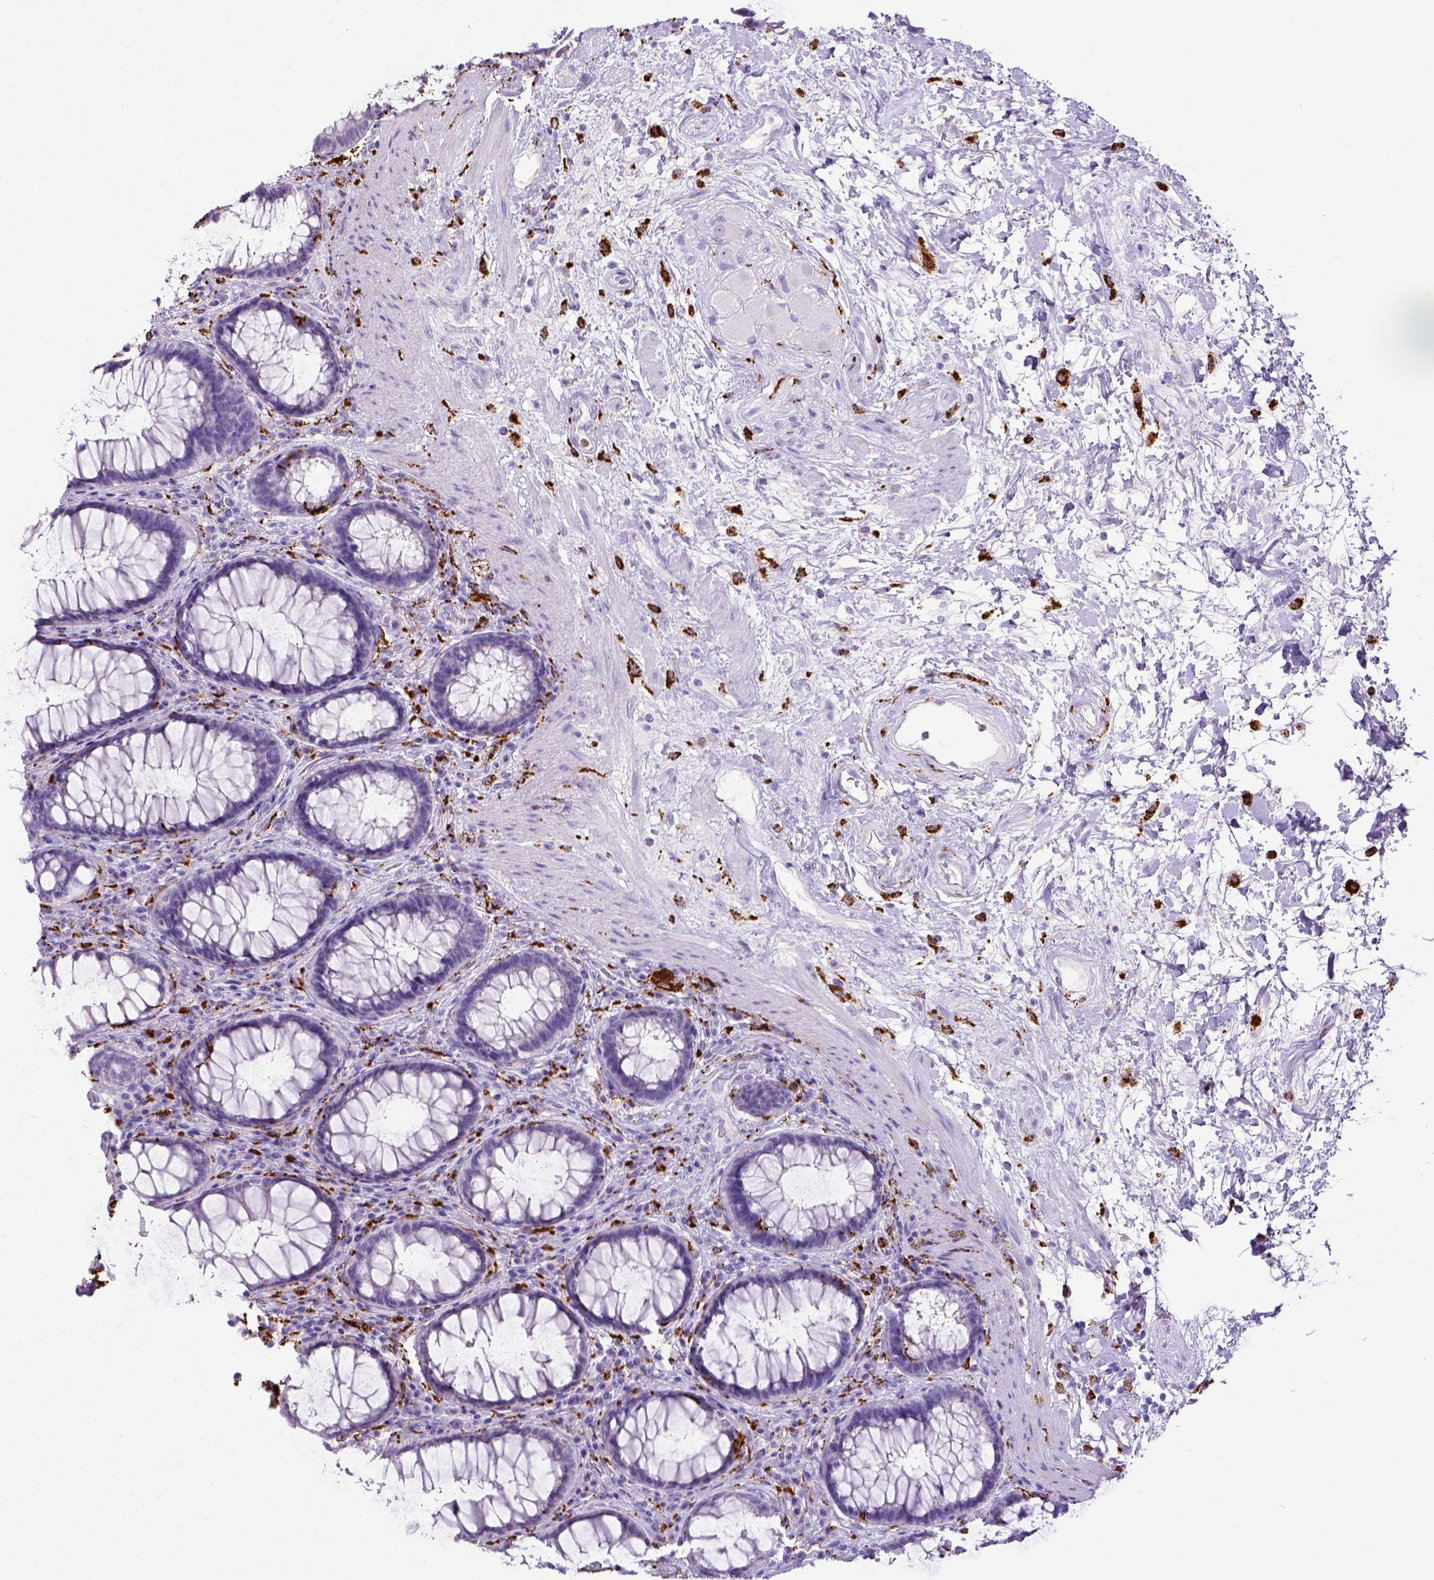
{"staining": {"intensity": "negative", "quantity": "none", "location": "none"}, "tissue": "rectum", "cell_type": "Glandular cells", "image_type": "normal", "snomed": [{"axis": "morphology", "description": "Normal tissue, NOS"}, {"axis": "topography", "description": "Rectum"}], "caption": "This is a micrograph of immunohistochemistry staining of unremarkable rectum, which shows no expression in glandular cells.", "gene": "CD68", "patient": {"sex": "male", "age": 72}}